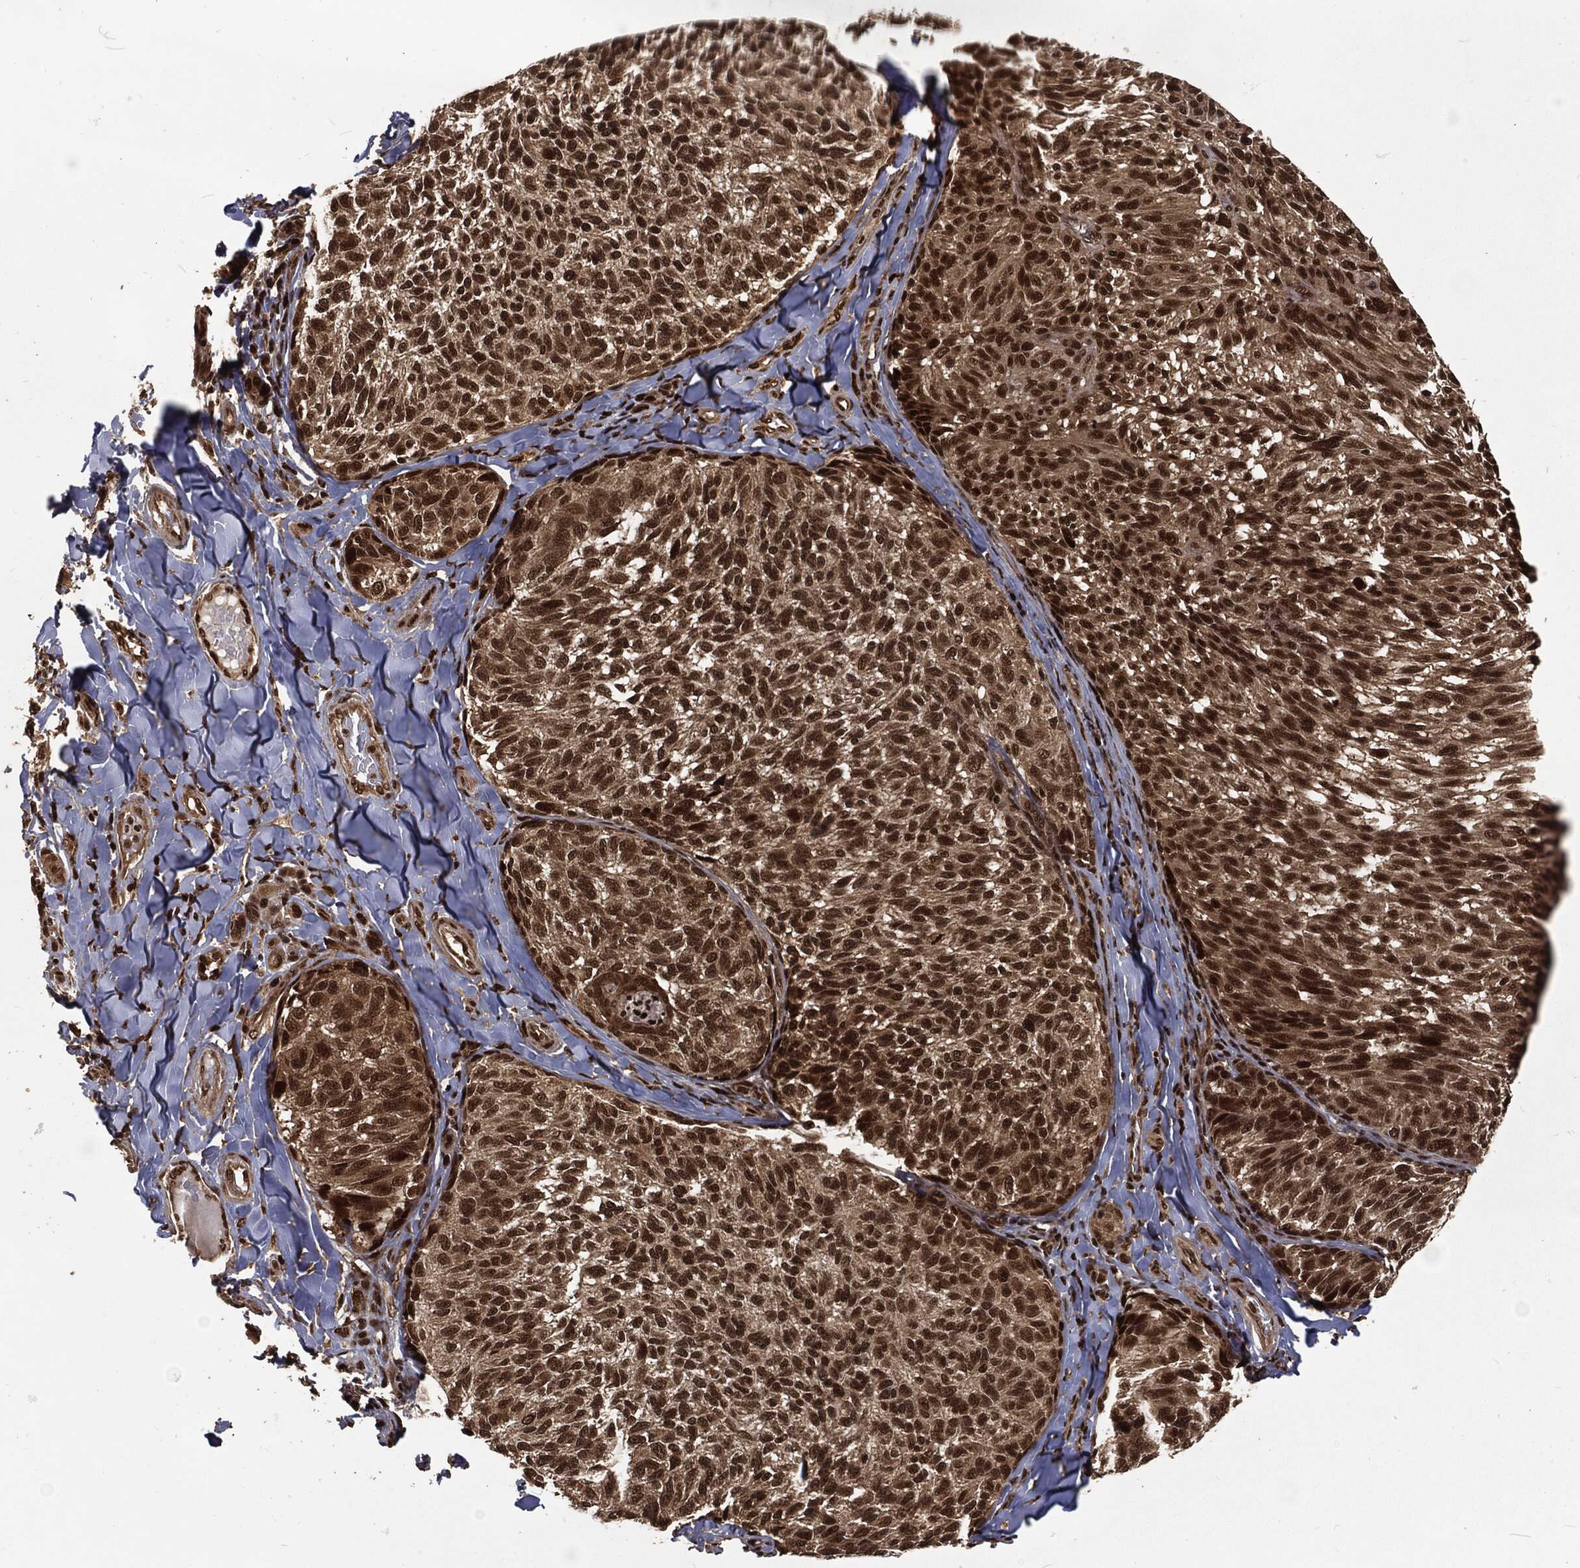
{"staining": {"intensity": "strong", "quantity": ">75%", "location": "nuclear"}, "tissue": "melanoma", "cell_type": "Tumor cells", "image_type": "cancer", "snomed": [{"axis": "morphology", "description": "Malignant melanoma, NOS"}, {"axis": "topography", "description": "Skin"}], "caption": "Malignant melanoma stained with immunohistochemistry demonstrates strong nuclear positivity in about >75% of tumor cells. Immunohistochemistry stains the protein of interest in brown and the nuclei are stained blue.", "gene": "NGRN", "patient": {"sex": "female", "age": 73}}